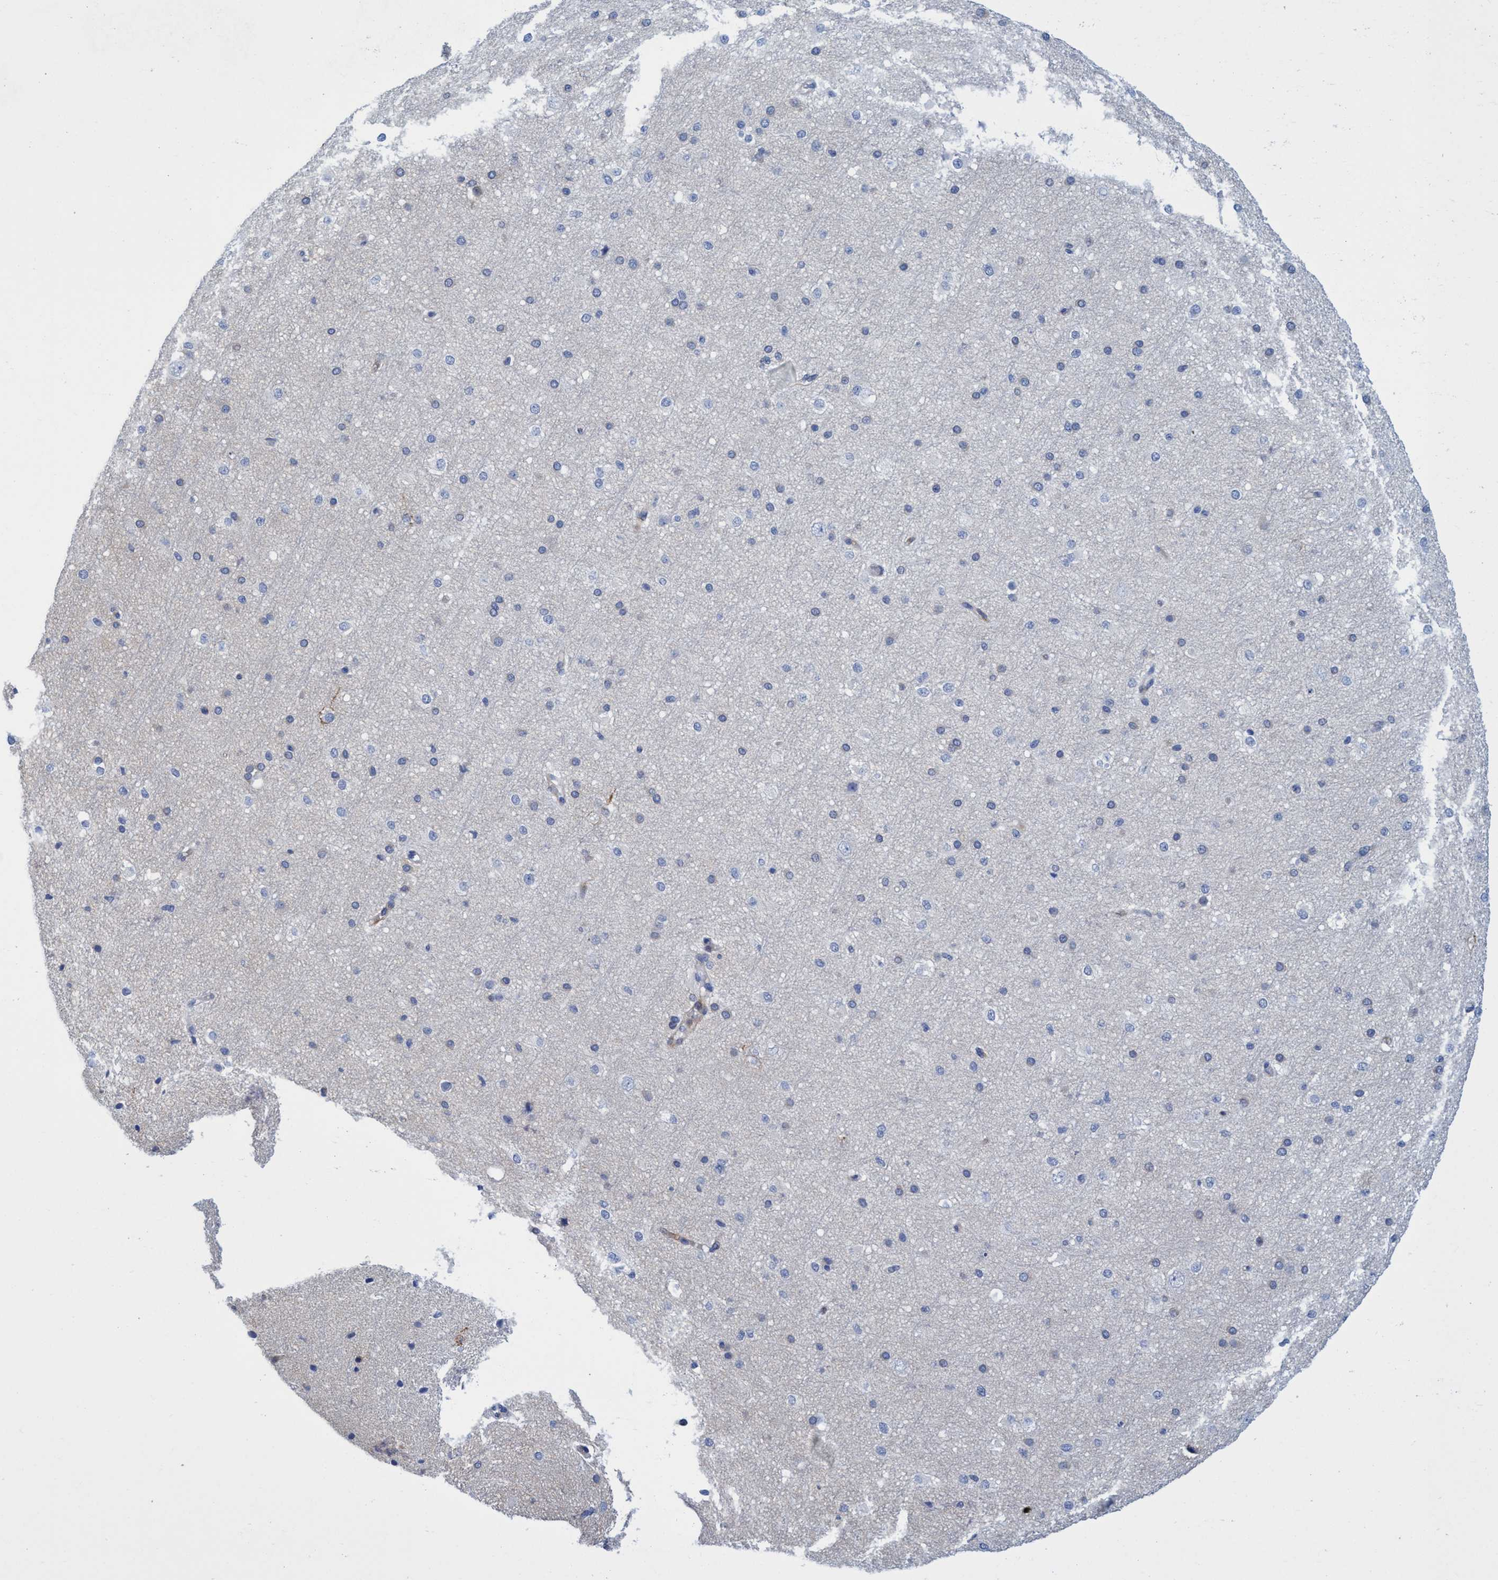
{"staining": {"intensity": "negative", "quantity": "none", "location": "none"}, "tissue": "cerebral cortex", "cell_type": "Endothelial cells", "image_type": "normal", "snomed": [{"axis": "morphology", "description": "Normal tissue, NOS"}, {"axis": "morphology", "description": "Developmental malformation"}, {"axis": "topography", "description": "Cerebral cortex"}], "caption": "This is an immunohistochemistry micrograph of unremarkable cerebral cortex. There is no staining in endothelial cells.", "gene": "R3HCC1", "patient": {"sex": "female", "age": 30}}